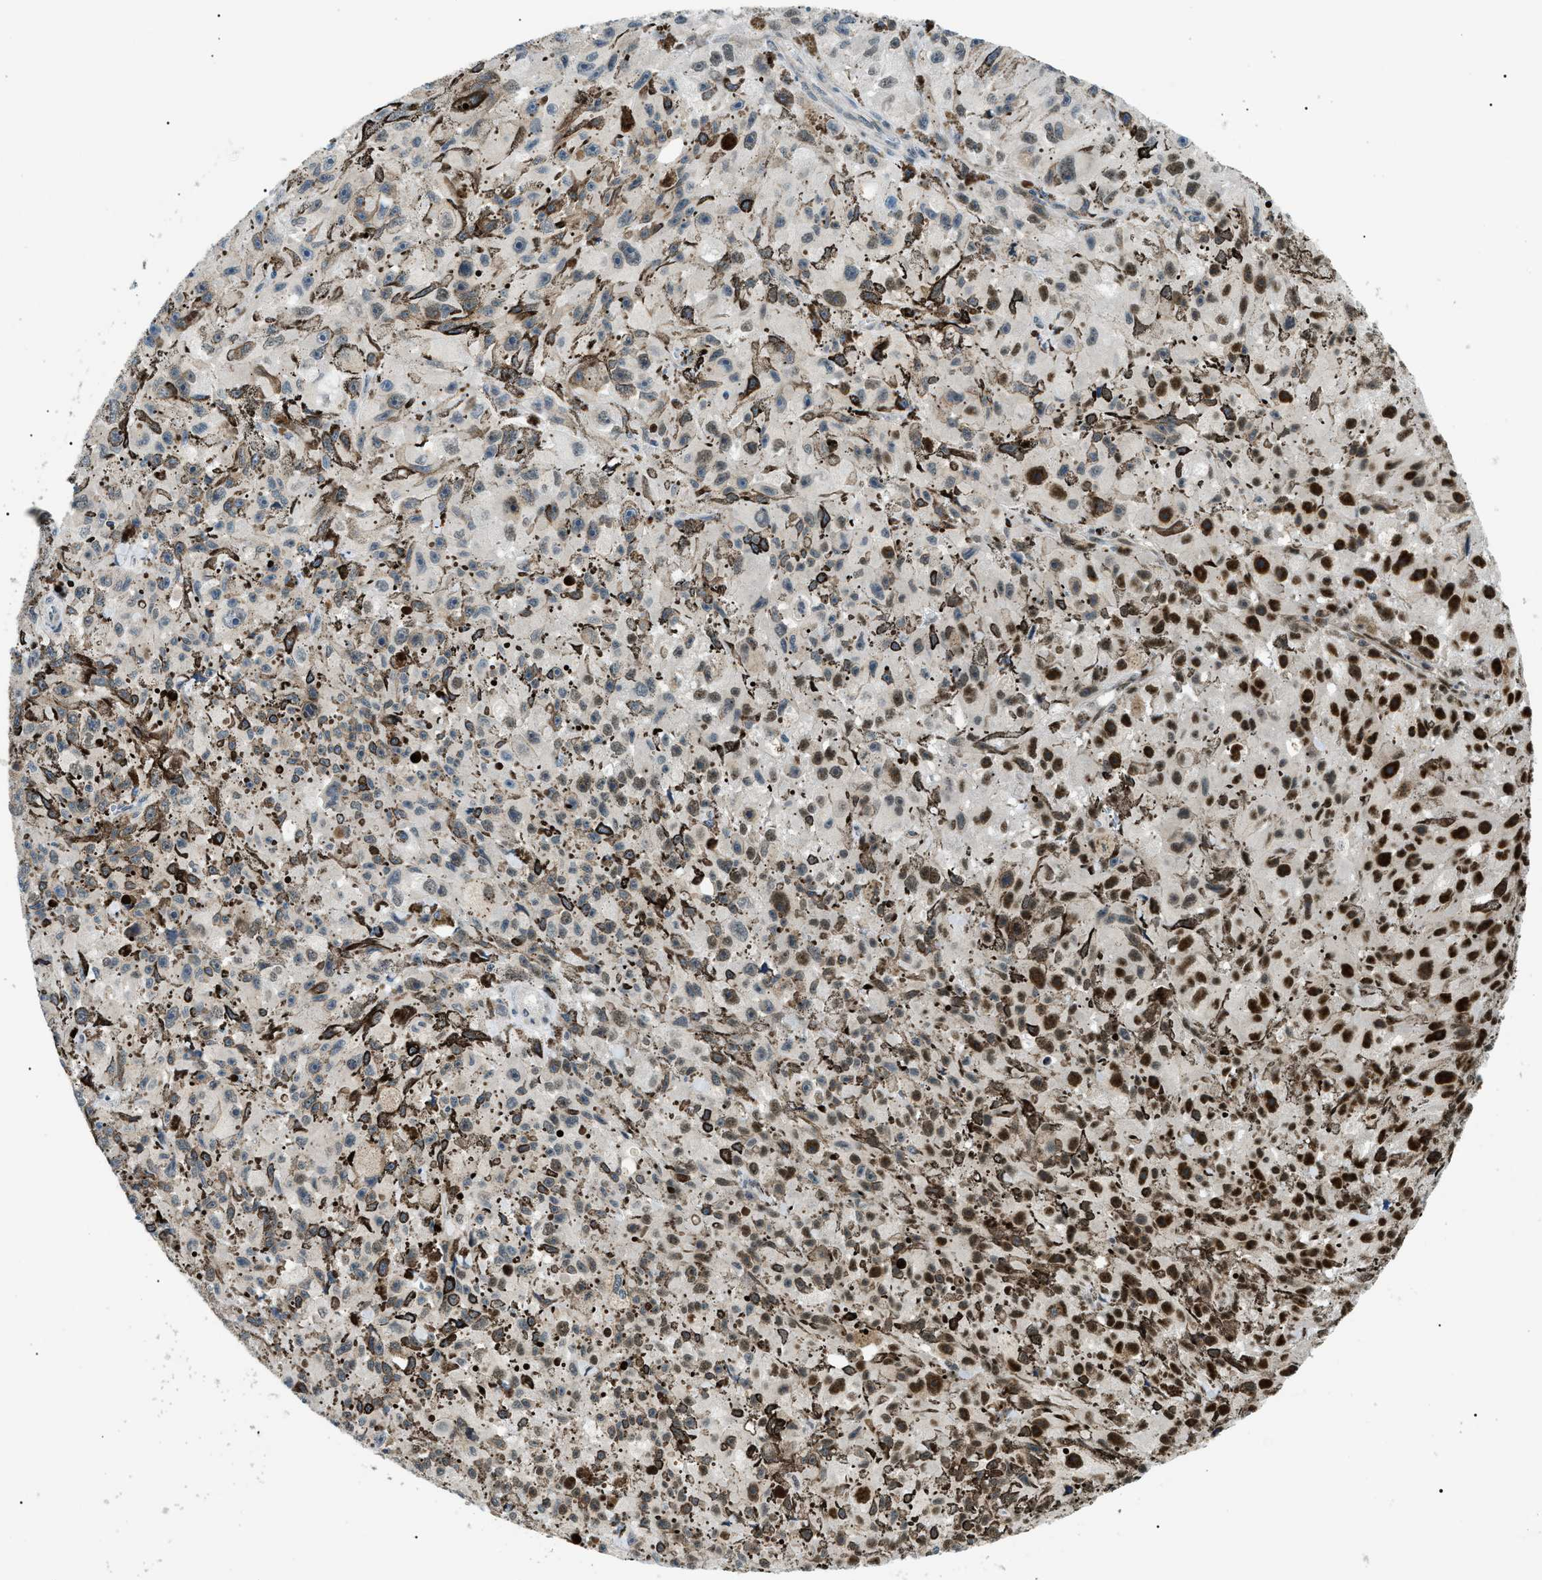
{"staining": {"intensity": "strong", "quantity": "<25%", "location": "nuclear"}, "tissue": "melanoma", "cell_type": "Tumor cells", "image_type": "cancer", "snomed": [{"axis": "morphology", "description": "Malignant melanoma, NOS"}, {"axis": "topography", "description": "Skin"}], "caption": "Immunohistochemical staining of malignant melanoma shows strong nuclear protein staining in about <25% of tumor cells.", "gene": "CWC25", "patient": {"sex": "female", "age": 104}}